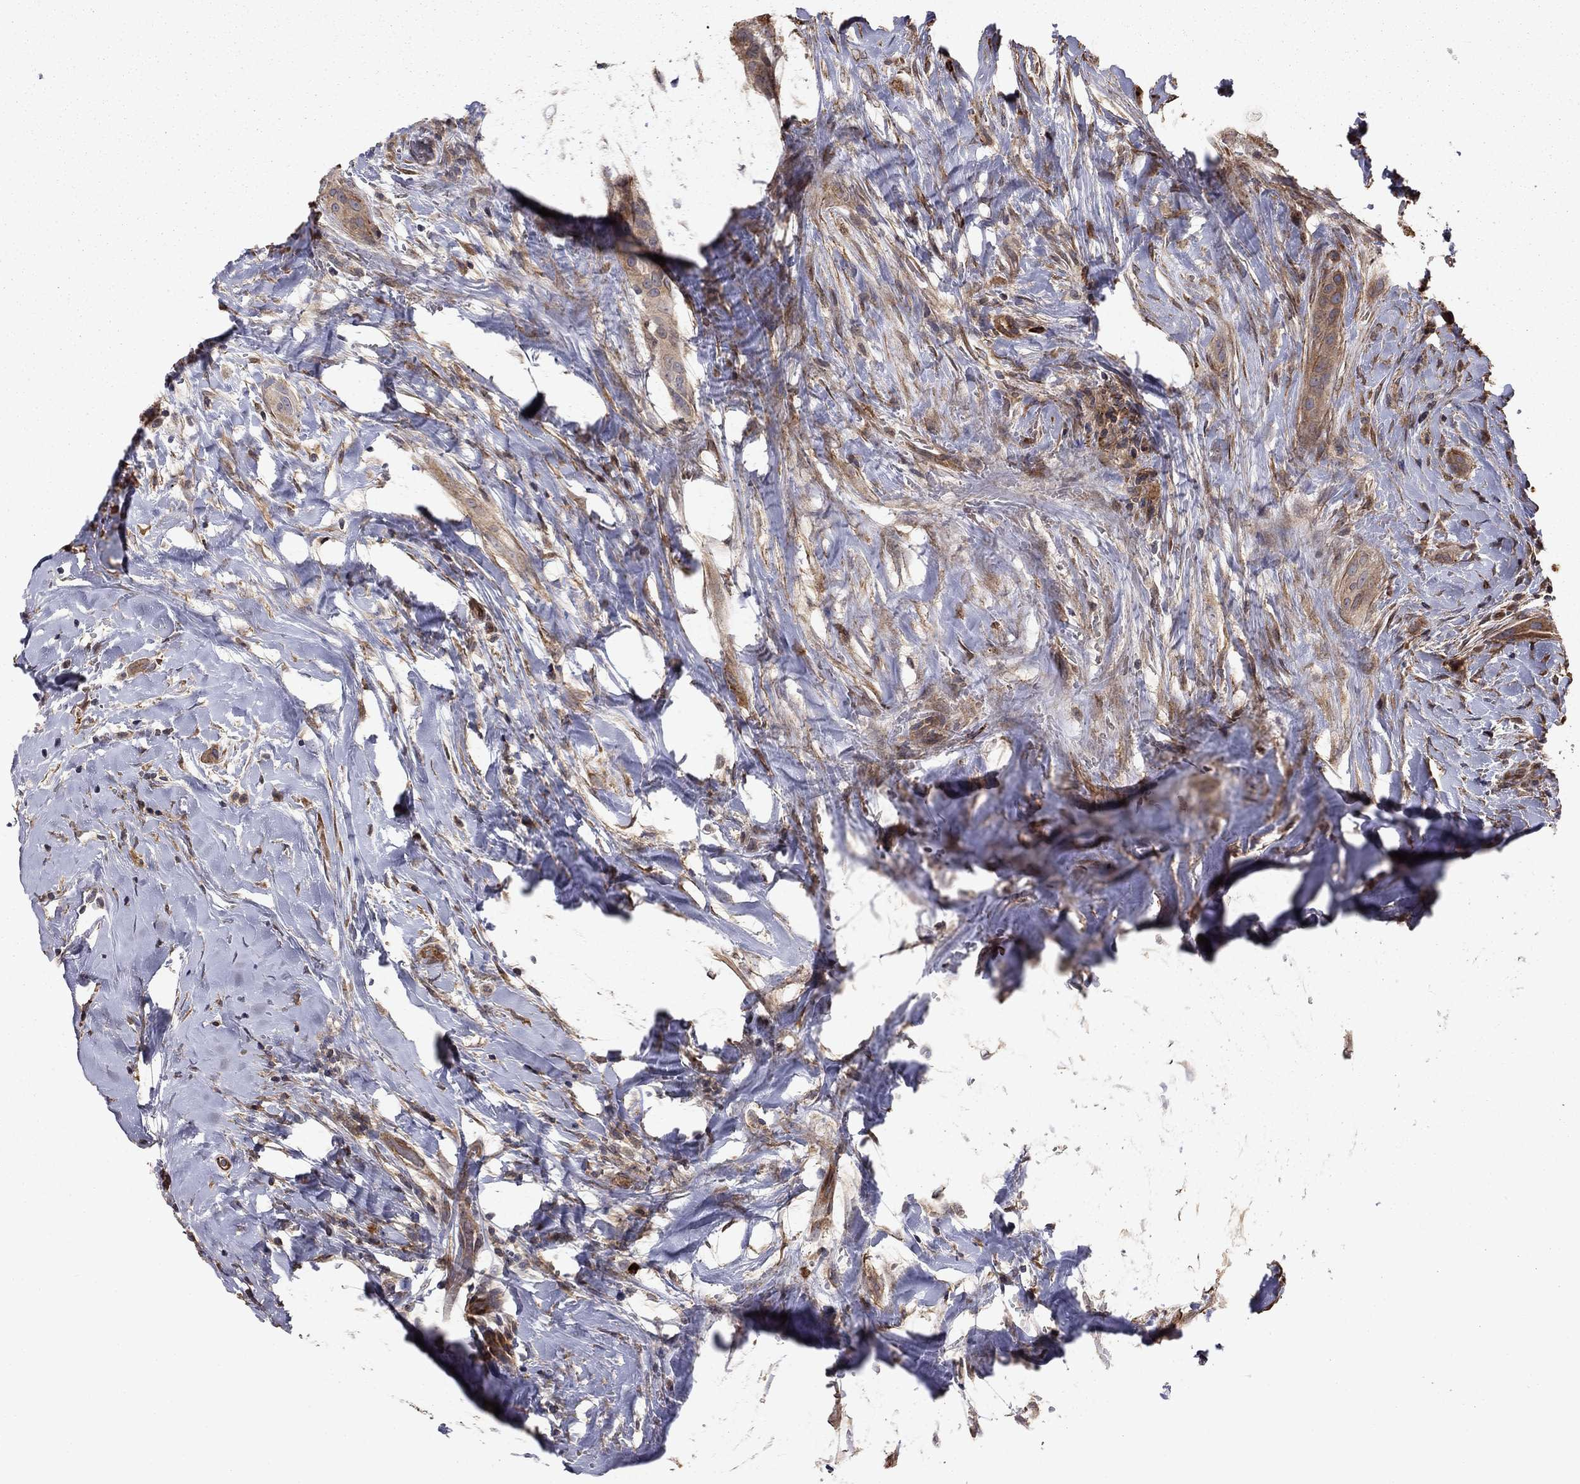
{"staining": {"intensity": "weak", "quantity": "25%-75%", "location": "cytoplasmic/membranous"}, "tissue": "thyroid cancer", "cell_type": "Tumor cells", "image_type": "cancer", "snomed": [{"axis": "morphology", "description": "Papillary adenocarcinoma, NOS"}, {"axis": "topography", "description": "Thyroid gland"}], "caption": "Tumor cells show weak cytoplasmic/membranous positivity in approximately 25%-75% of cells in thyroid cancer (papillary adenocarcinoma).", "gene": "HABP4", "patient": {"sex": "male", "age": 61}}